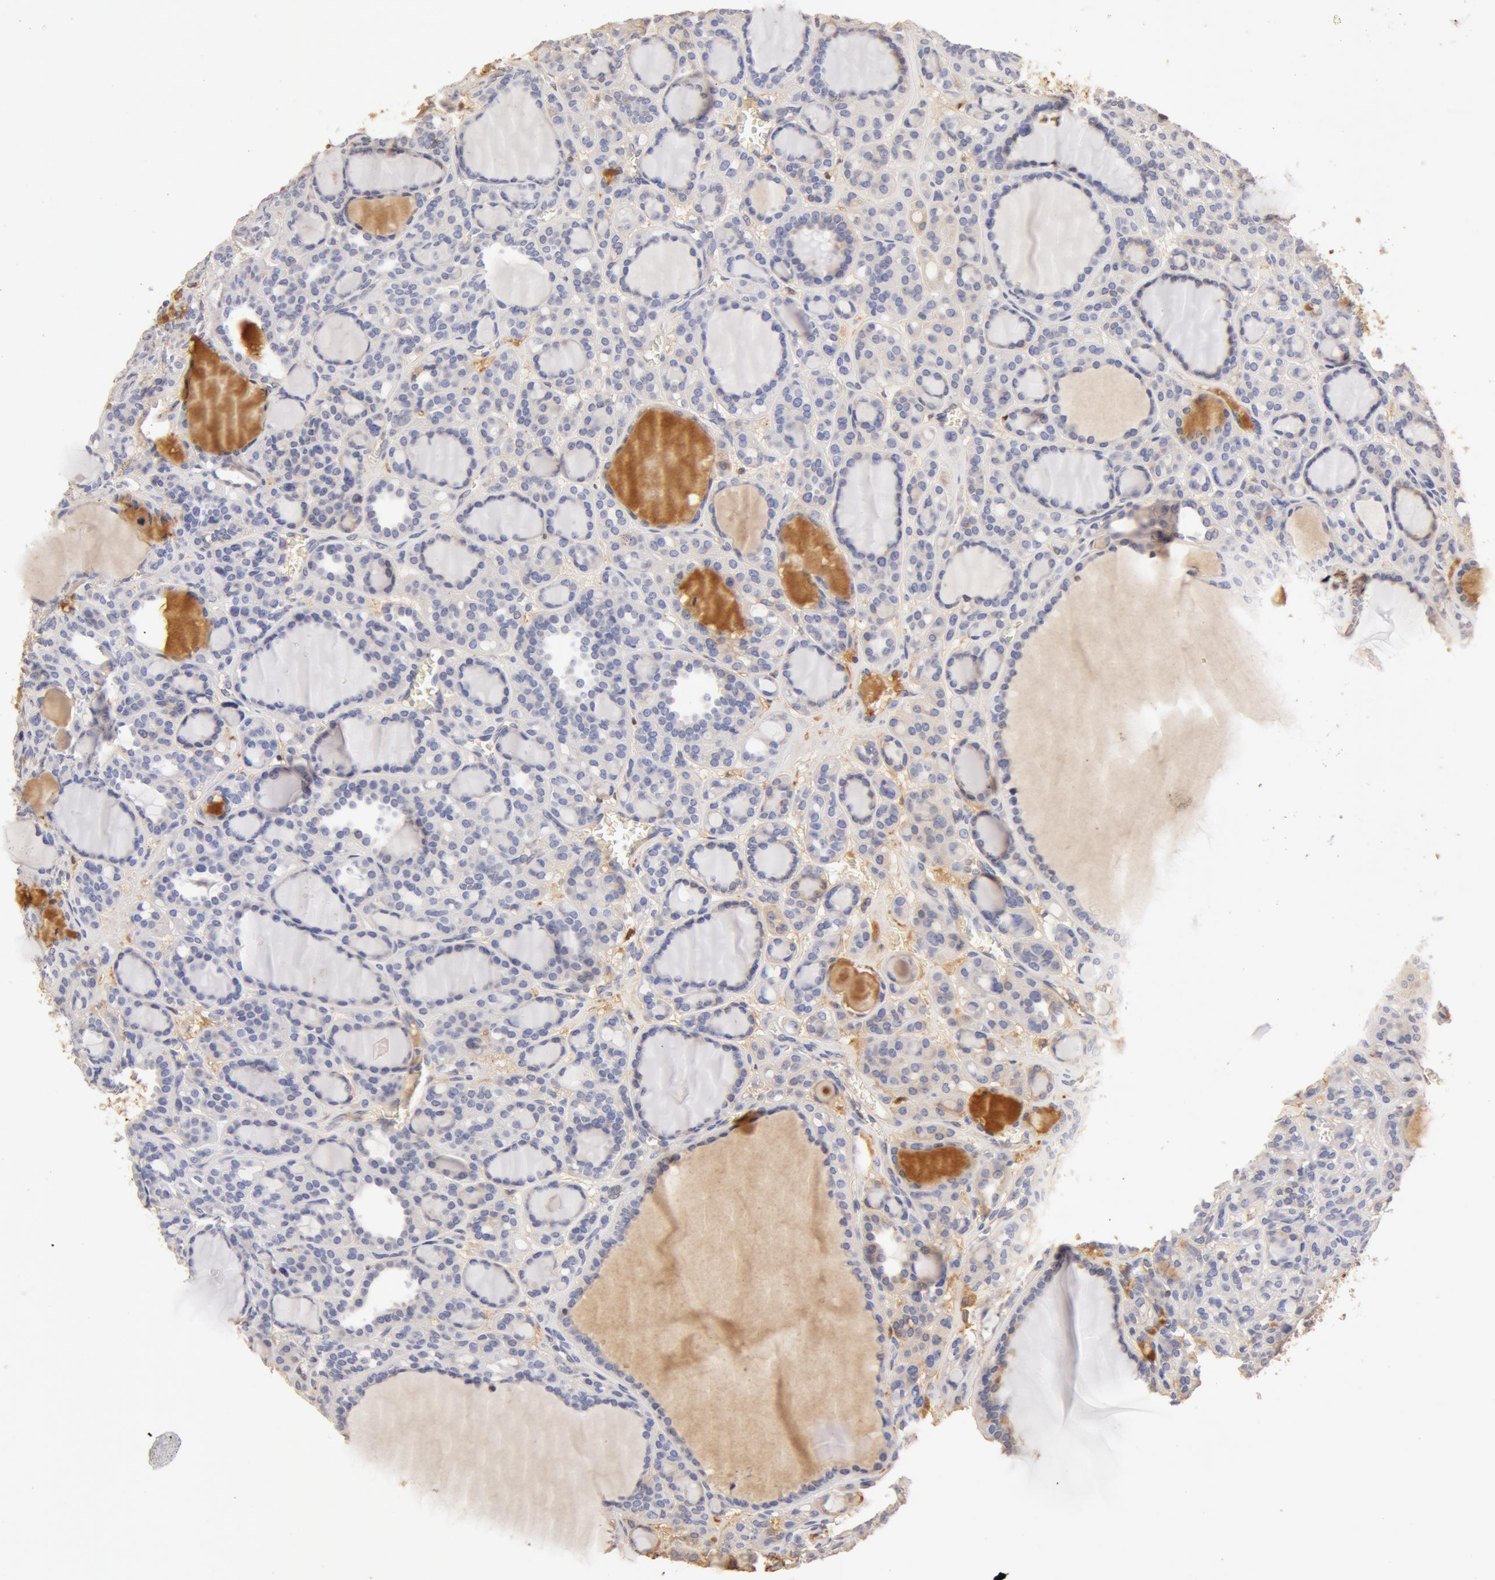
{"staining": {"intensity": "weak", "quantity": "<25%", "location": "cytoplasmic/membranous"}, "tissue": "thyroid cancer", "cell_type": "Tumor cells", "image_type": "cancer", "snomed": [{"axis": "morphology", "description": "Follicular adenoma carcinoma, NOS"}, {"axis": "topography", "description": "Thyroid gland"}], "caption": "The photomicrograph exhibits no significant staining in tumor cells of thyroid cancer.", "gene": "TF", "patient": {"sex": "female", "age": 71}}